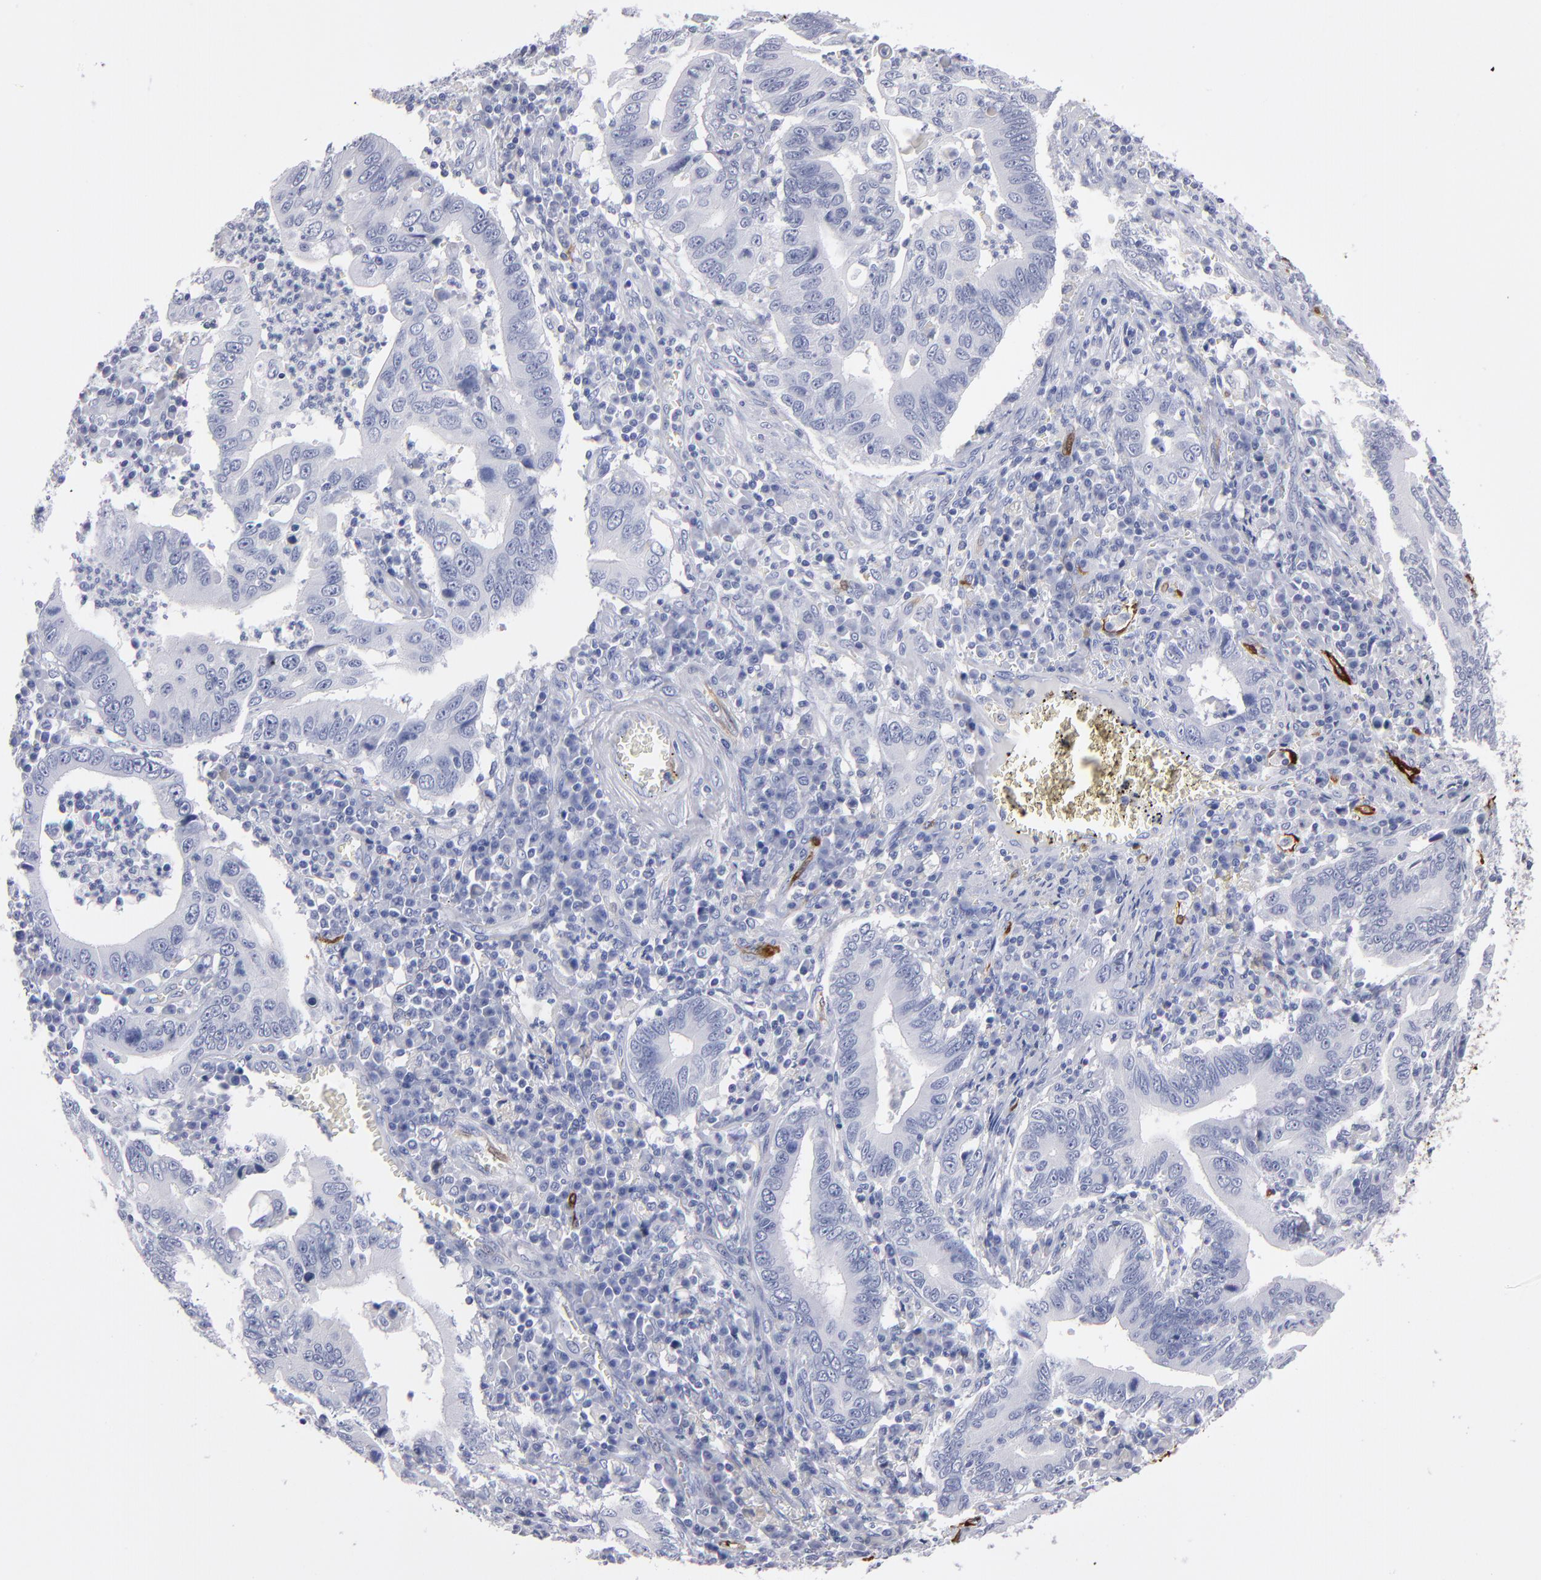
{"staining": {"intensity": "negative", "quantity": "none", "location": "none"}, "tissue": "stomach cancer", "cell_type": "Tumor cells", "image_type": "cancer", "snomed": [{"axis": "morphology", "description": "Adenocarcinoma, NOS"}, {"axis": "topography", "description": "Stomach, upper"}], "caption": "Immunohistochemical staining of human adenocarcinoma (stomach) exhibits no significant expression in tumor cells. (Brightfield microscopy of DAB immunohistochemistry (IHC) at high magnification).", "gene": "FABP4", "patient": {"sex": "male", "age": 63}}